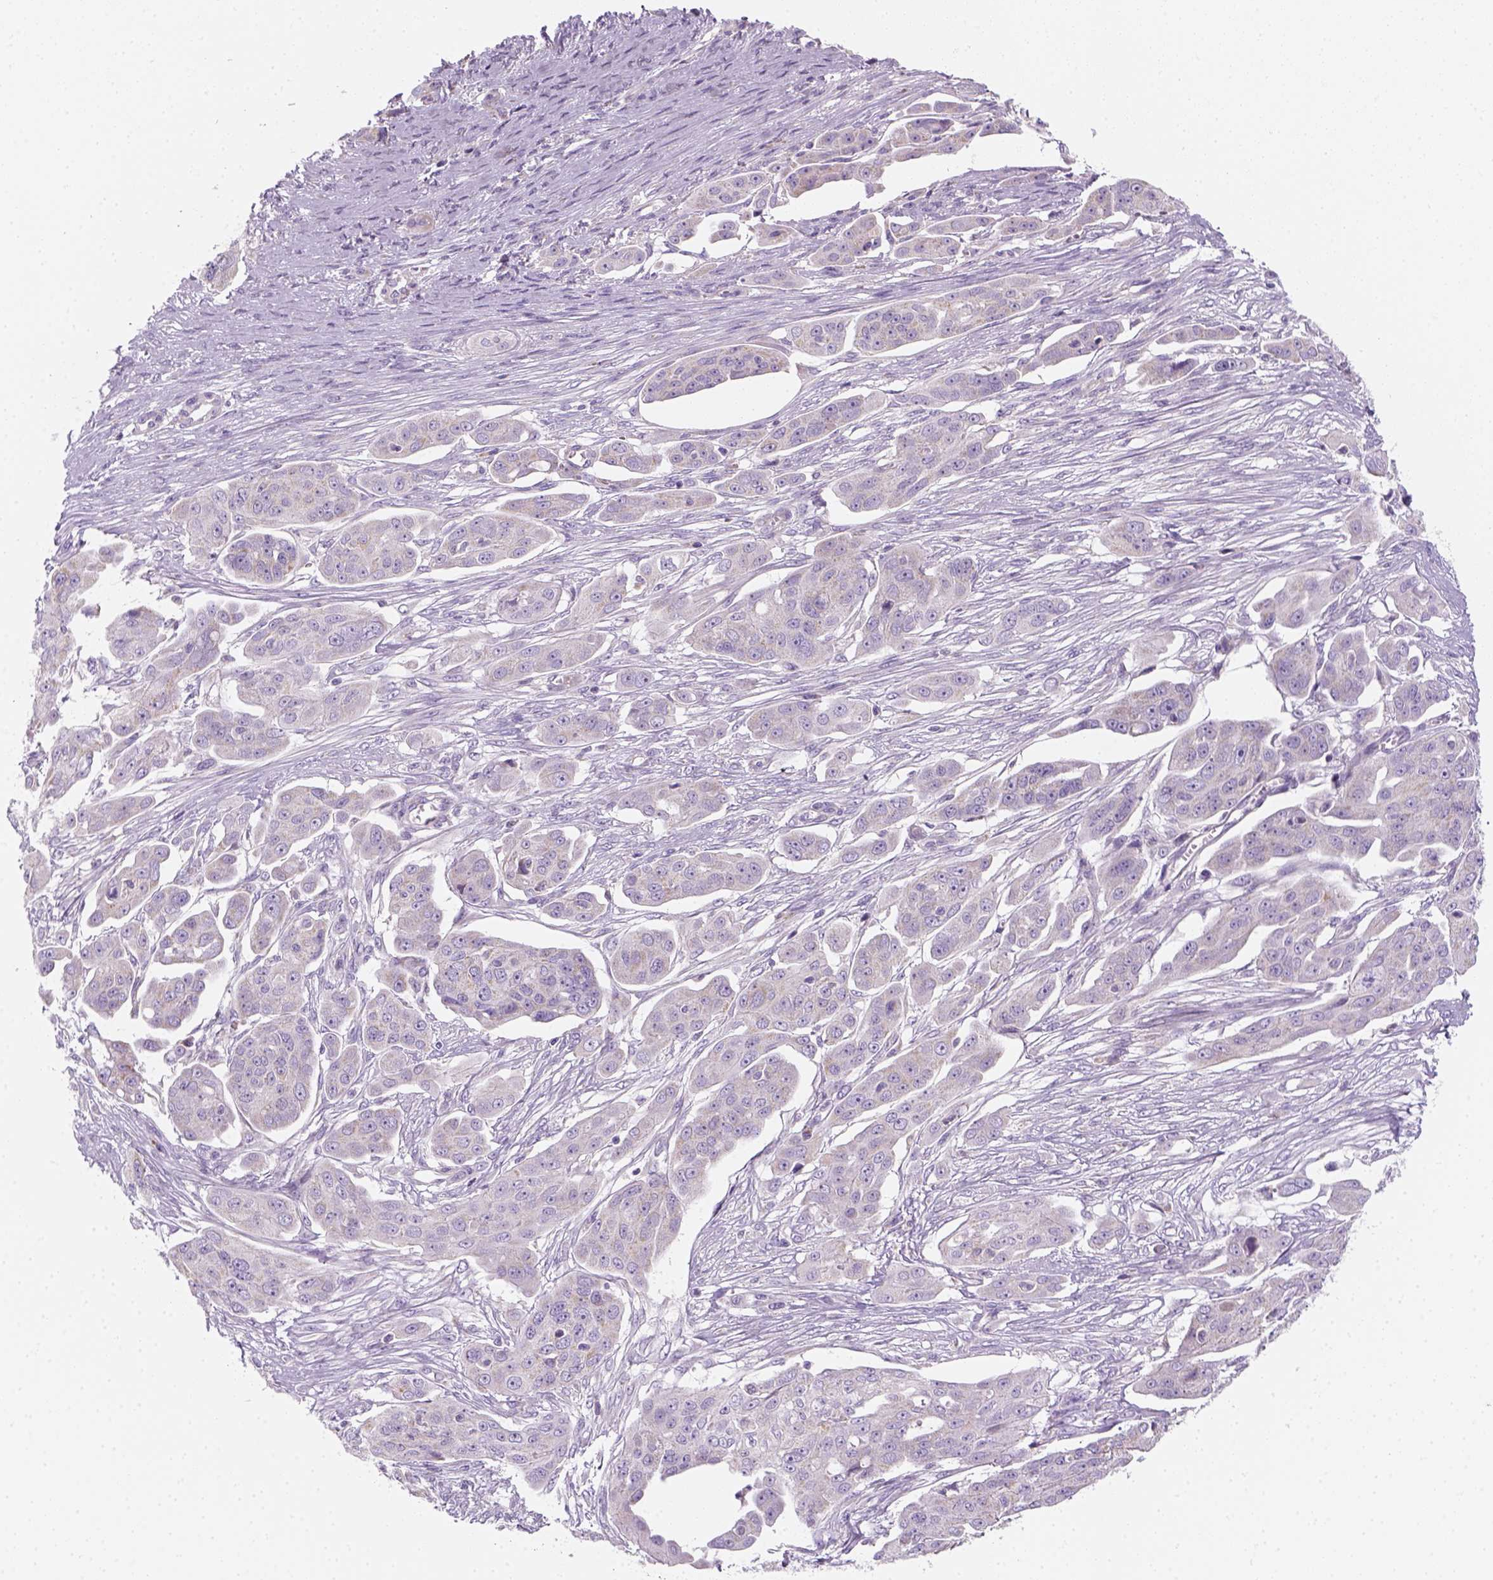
{"staining": {"intensity": "negative", "quantity": "none", "location": "none"}, "tissue": "ovarian cancer", "cell_type": "Tumor cells", "image_type": "cancer", "snomed": [{"axis": "morphology", "description": "Carcinoma, endometroid"}, {"axis": "topography", "description": "Ovary"}], "caption": "Human ovarian endometroid carcinoma stained for a protein using immunohistochemistry (IHC) demonstrates no staining in tumor cells.", "gene": "AWAT2", "patient": {"sex": "female", "age": 70}}